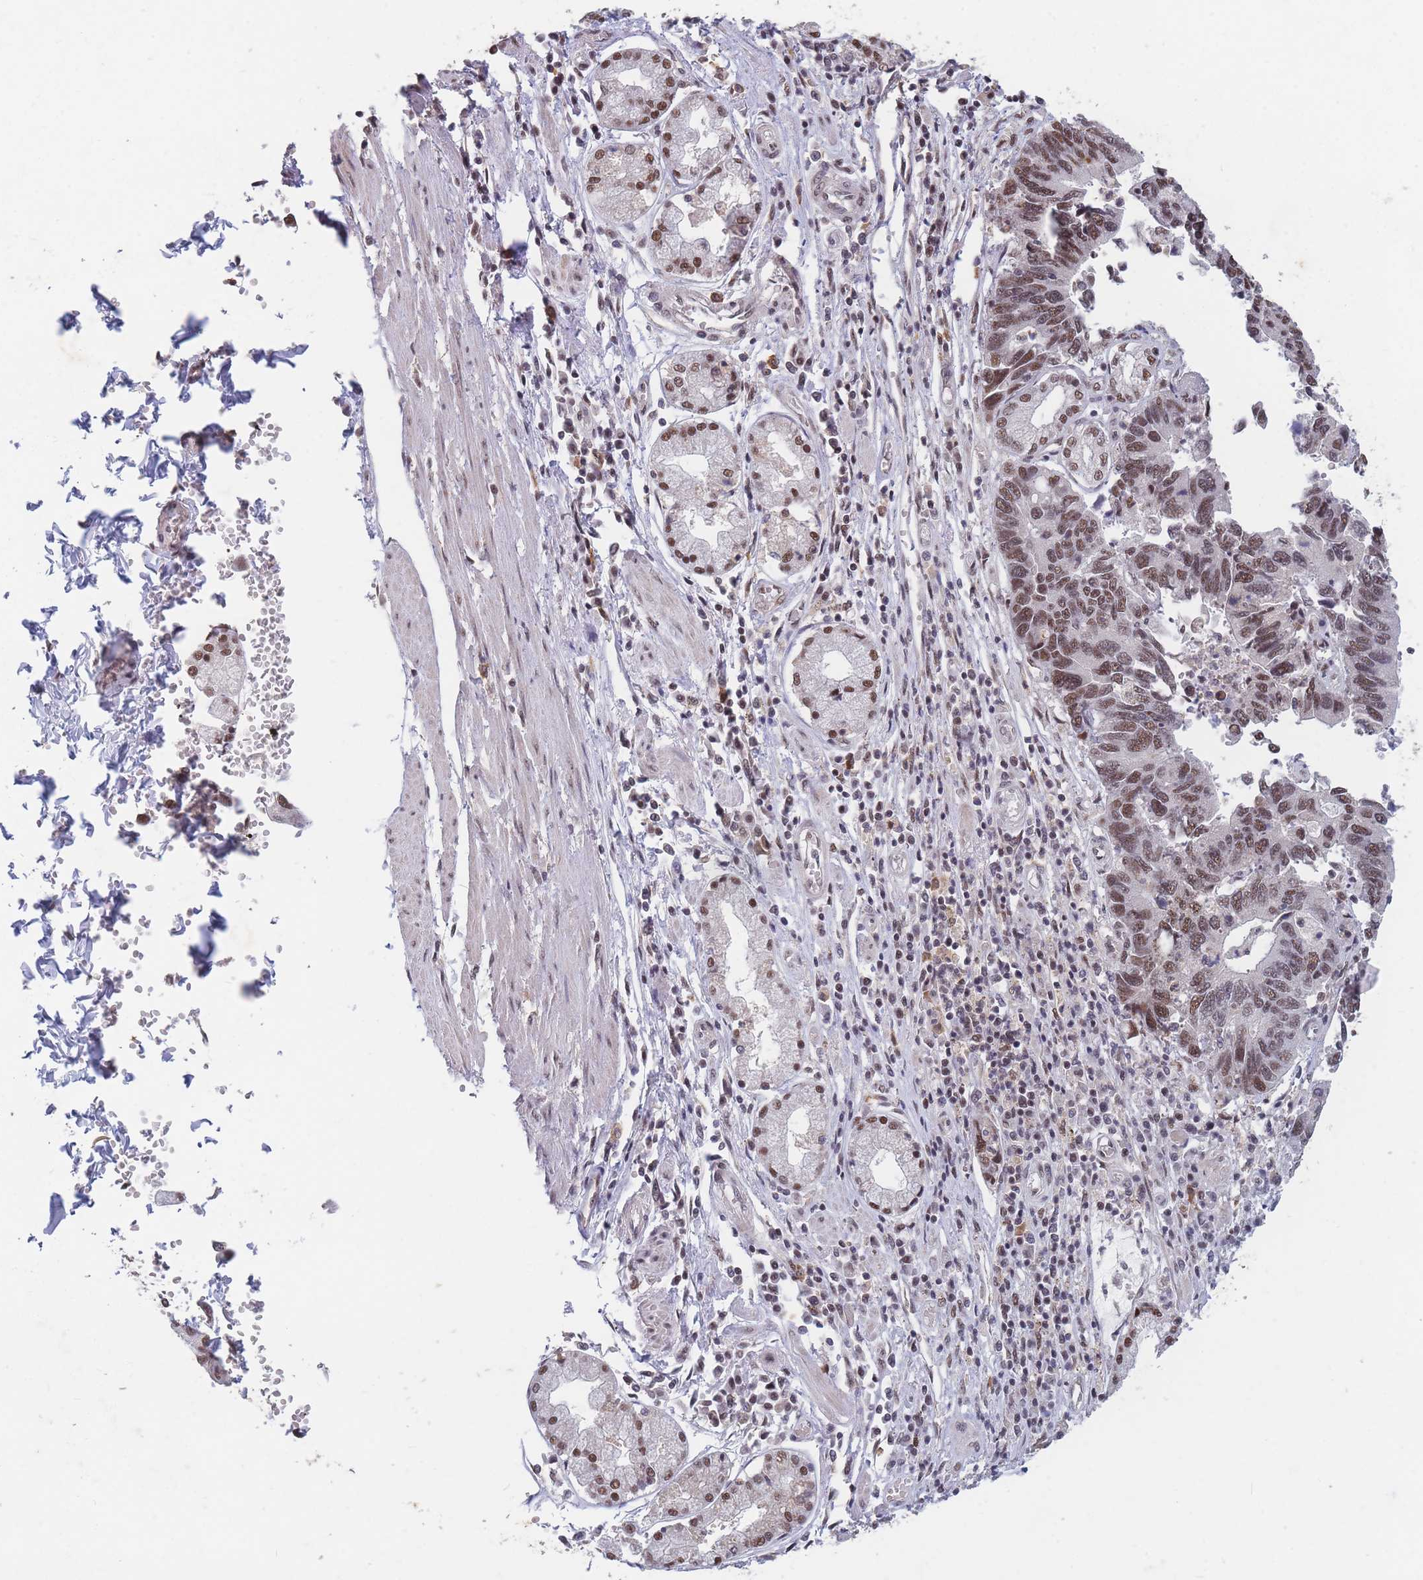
{"staining": {"intensity": "moderate", "quantity": ">75%", "location": "nuclear"}, "tissue": "stomach cancer", "cell_type": "Tumor cells", "image_type": "cancer", "snomed": [{"axis": "morphology", "description": "Adenocarcinoma, NOS"}, {"axis": "topography", "description": "Stomach"}], "caption": "Immunohistochemistry (DAB) staining of stomach cancer (adenocarcinoma) demonstrates moderate nuclear protein expression in approximately >75% of tumor cells.", "gene": "SNRPA1", "patient": {"sex": "male", "age": 59}}